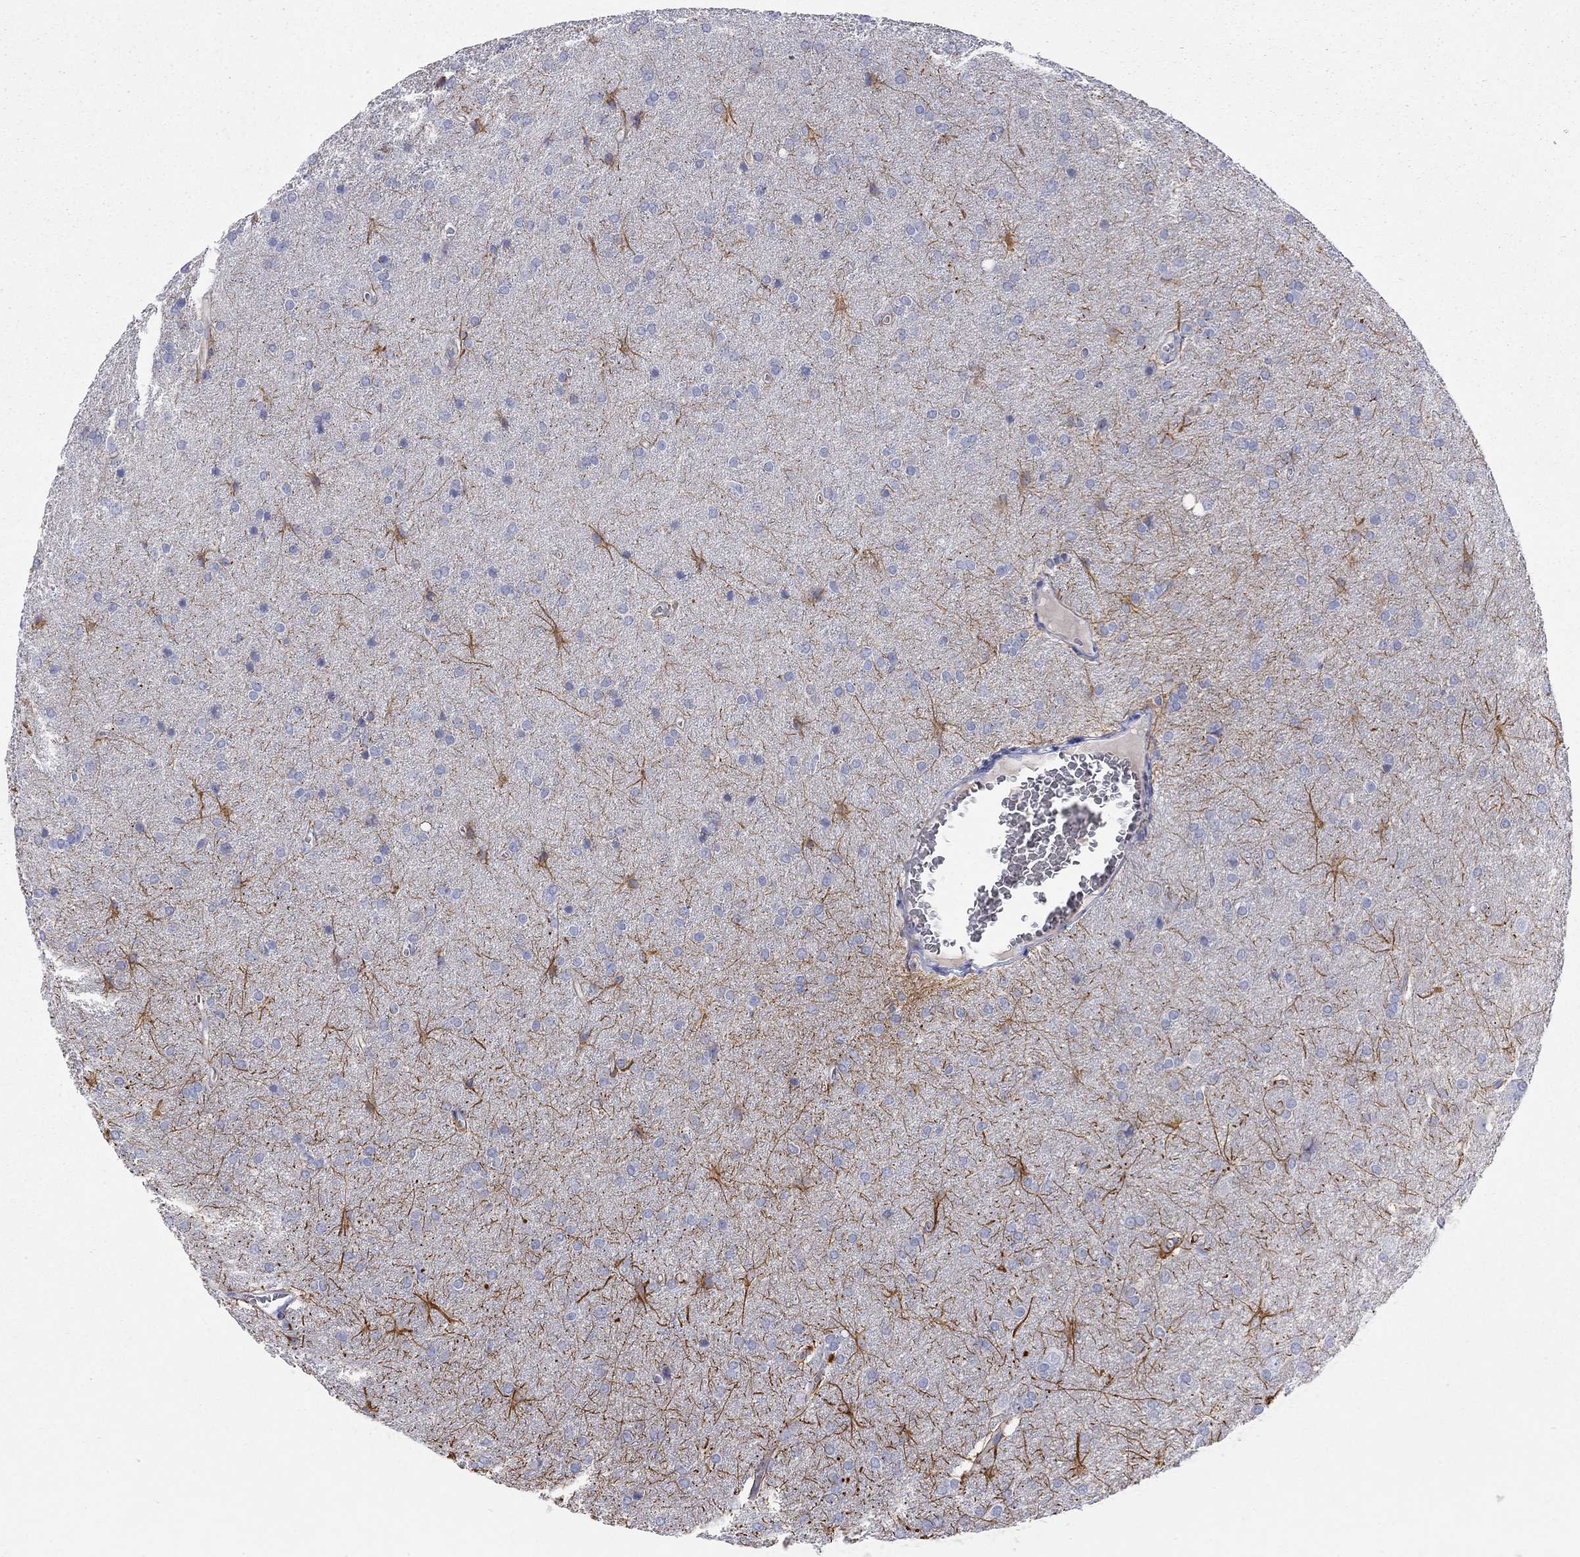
{"staining": {"intensity": "negative", "quantity": "none", "location": "none"}, "tissue": "glioma", "cell_type": "Tumor cells", "image_type": "cancer", "snomed": [{"axis": "morphology", "description": "Glioma, malignant, Low grade"}, {"axis": "topography", "description": "Brain"}], "caption": "This is a image of IHC staining of low-grade glioma (malignant), which shows no positivity in tumor cells.", "gene": "PCDHGC5", "patient": {"sex": "female", "age": 32}}